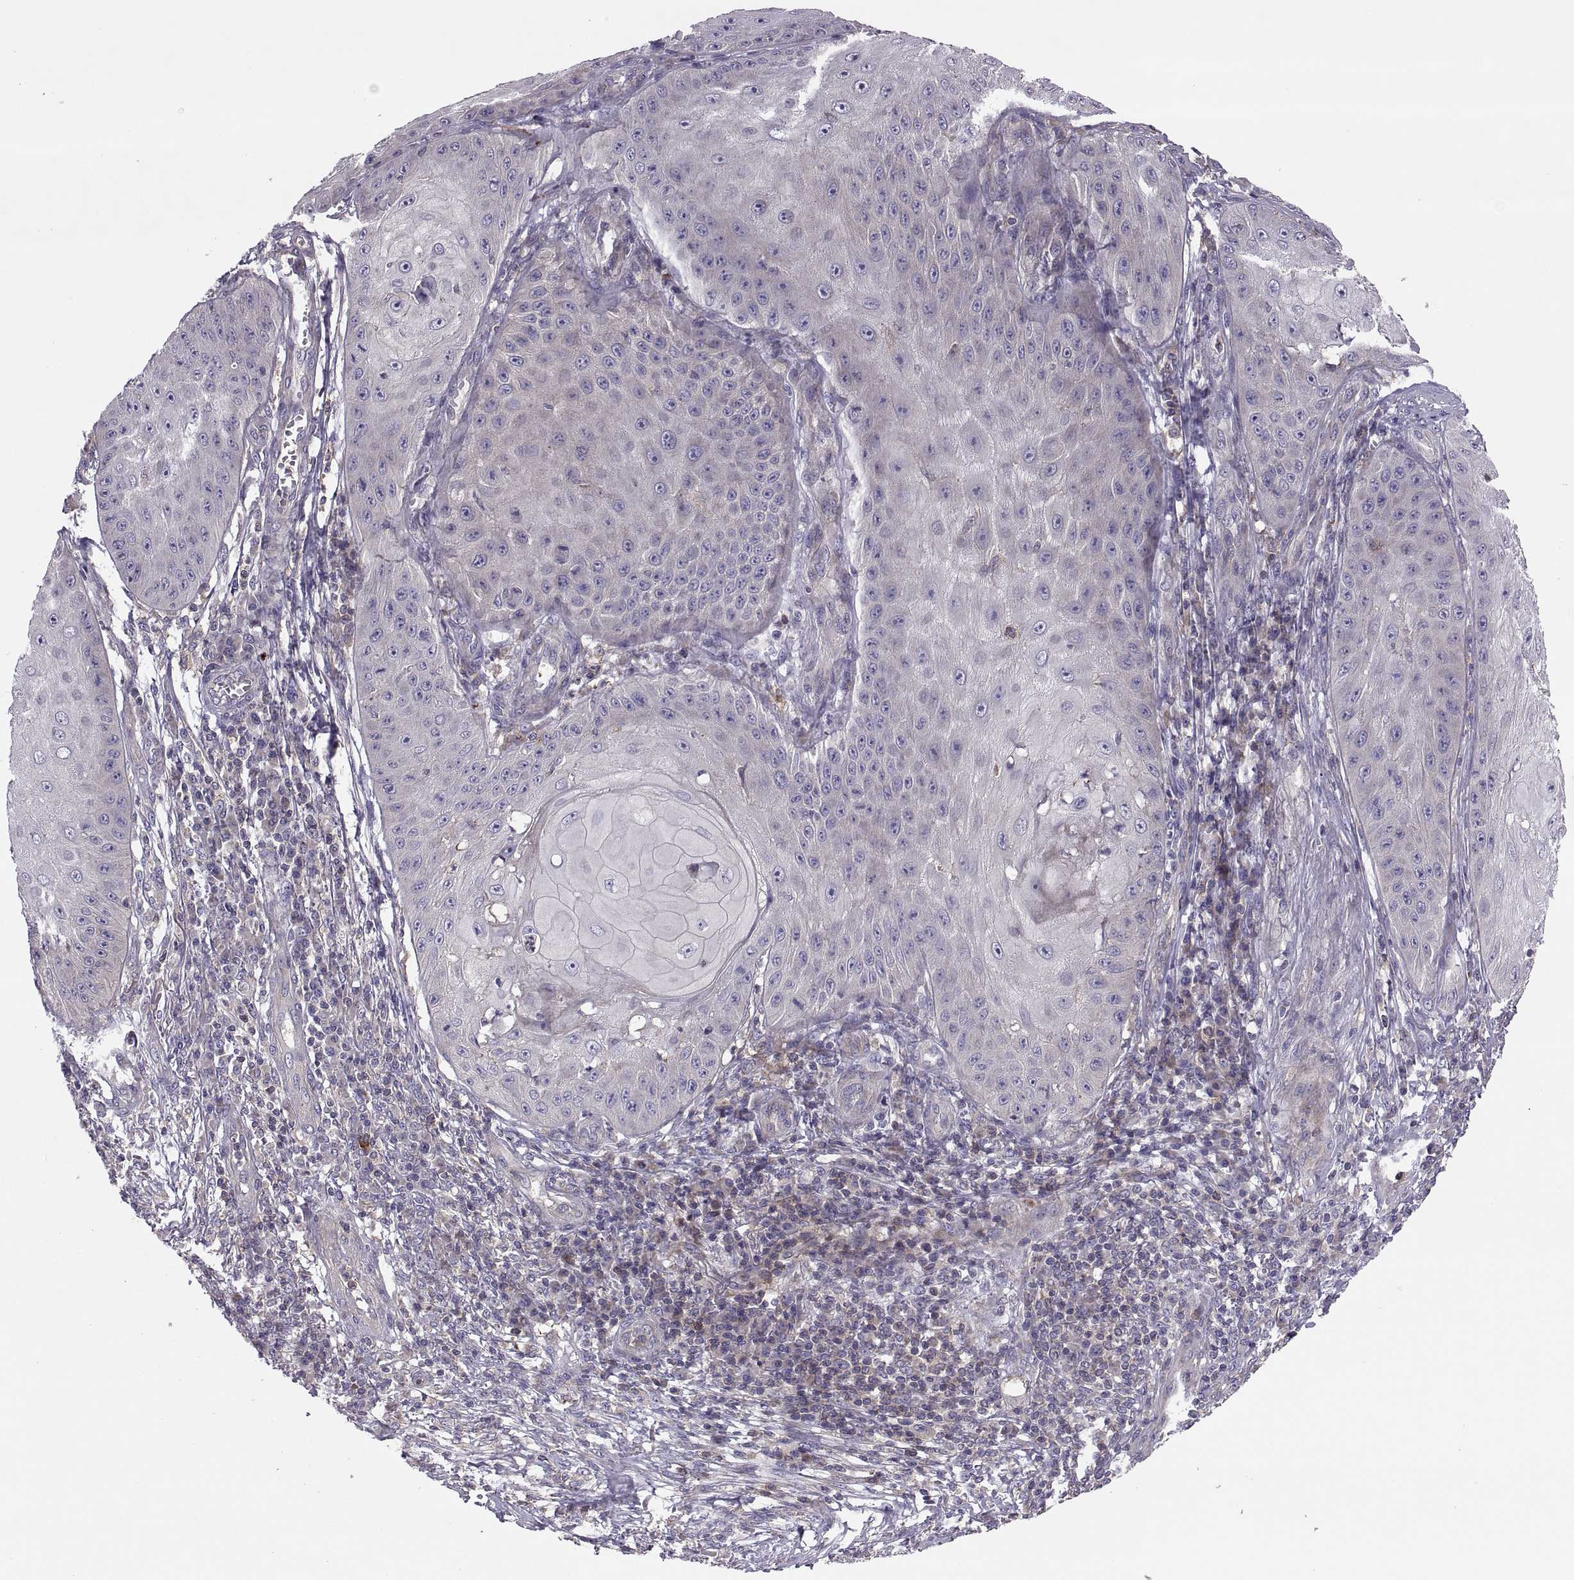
{"staining": {"intensity": "negative", "quantity": "none", "location": "none"}, "tissue": "skin cancer", "cell_type": "Tumor cells", "image_type": "cancer", "snomed": [{"axis": "morphology", "description": "Squamous cell carcinoma, NOS"}, {"axis": "topography", "description": "Skin"}], "caption": "This is an immunohistochemistry photomicrograph of skin cancer (squamous cell carcinoma). There is no staining in tumor cells.", "gene": "SPATA32", "patient": {"sex": "male", "age": 70}}